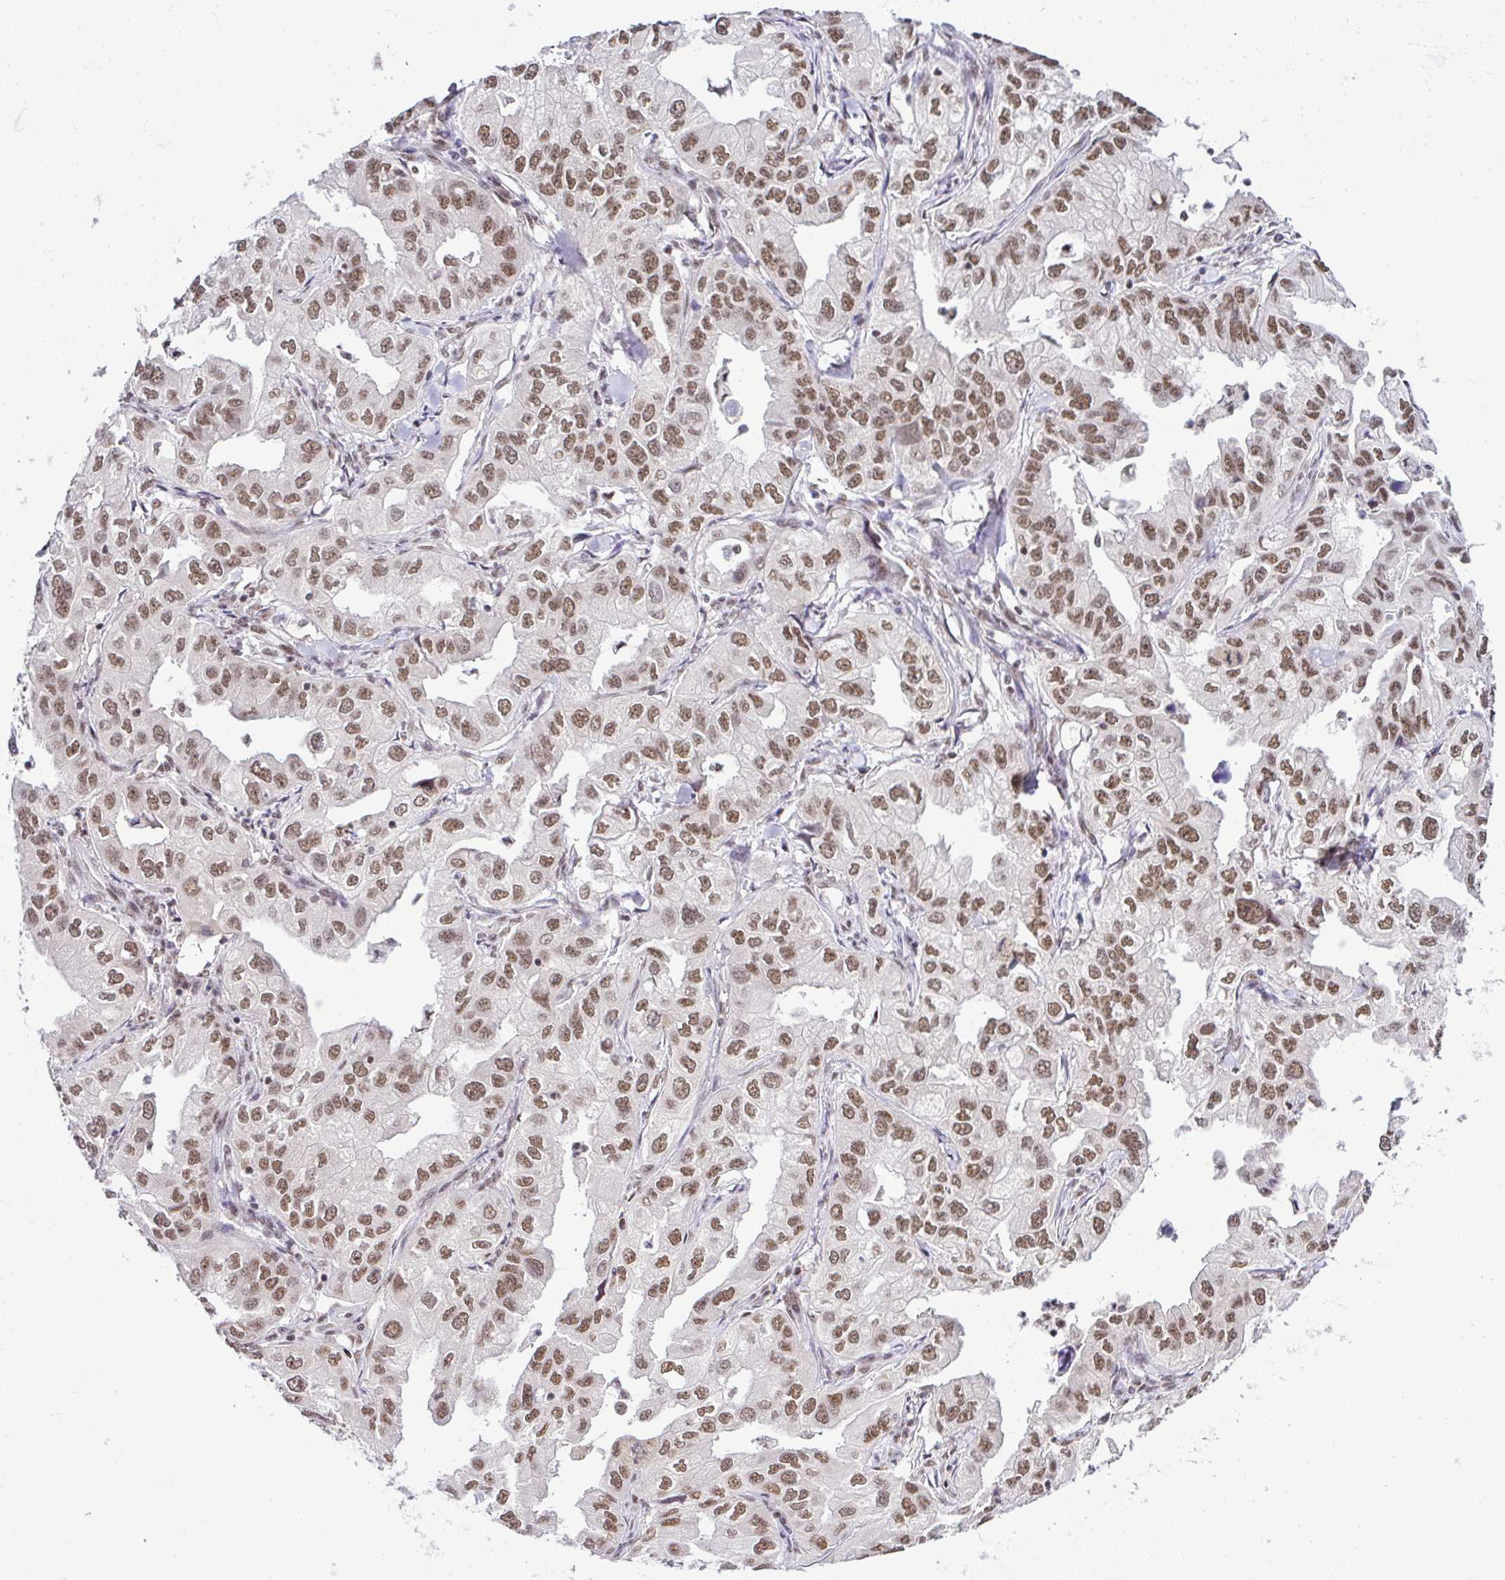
{"staining": {"intensity": "moderate", "quantity": ">75%", "location": "nuclear"}, "tissue": "lung cancer", "cell_type": "Tumor cells", "image_type": "cancer", "snomed": [{"axis": "morphology", "description": "Adenocarcinoma, NOS"}, {"axis": "topography", "description": "Lung"}], "caption": "The image exhibits a brown stain indicating the presence of a protein in the nuclear of tumor cells in adenocarcinoma (lung).", "gene": "PTPN2", "patient": {"sex": "male", "age": 48}}